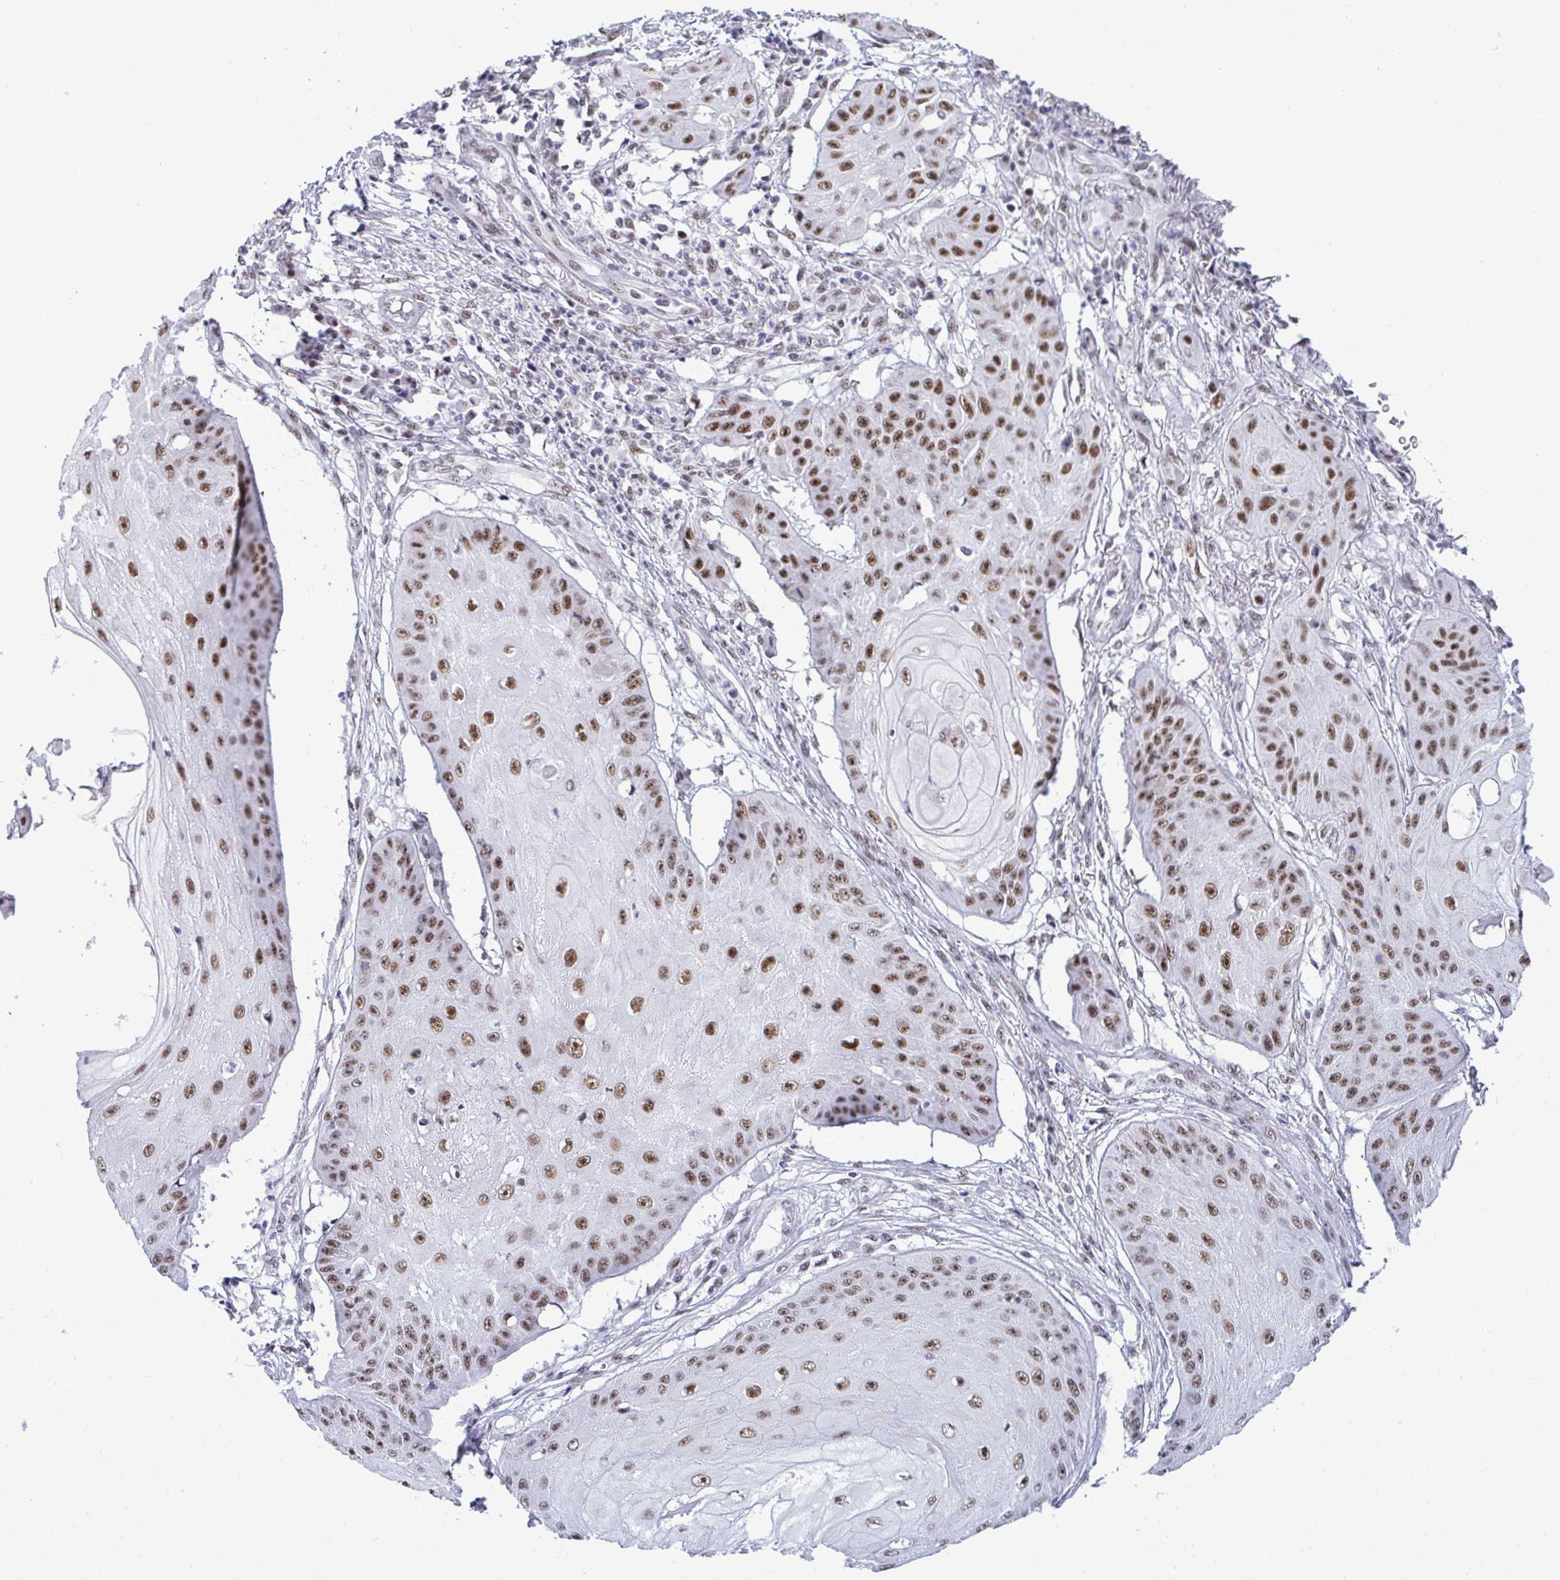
{"staining": {"intensity": "moderate", "quantity": ">75%", "location": "nuclear"}, "tissue": "skin cancer", "cell_type": "Tumor cells", "image_type": "cancer", "snomed": [{"axis": "morphology", "description": "Squamous cell carcinoma, NOS"}, {"axis": "topography", "description": "Skin"}], "caption": "Protein analysis of skin squamous cell carcinoma tissue exhibits moderate nuclear expression in about >75% of tumor cells. The protein of interest is stained brown, and the nuclei are stained in blue (DAB IHC with brightfield microscopy, high magnification).", "gene": "PPP1R10", "patient": {"sex": "male", "age": 70}}